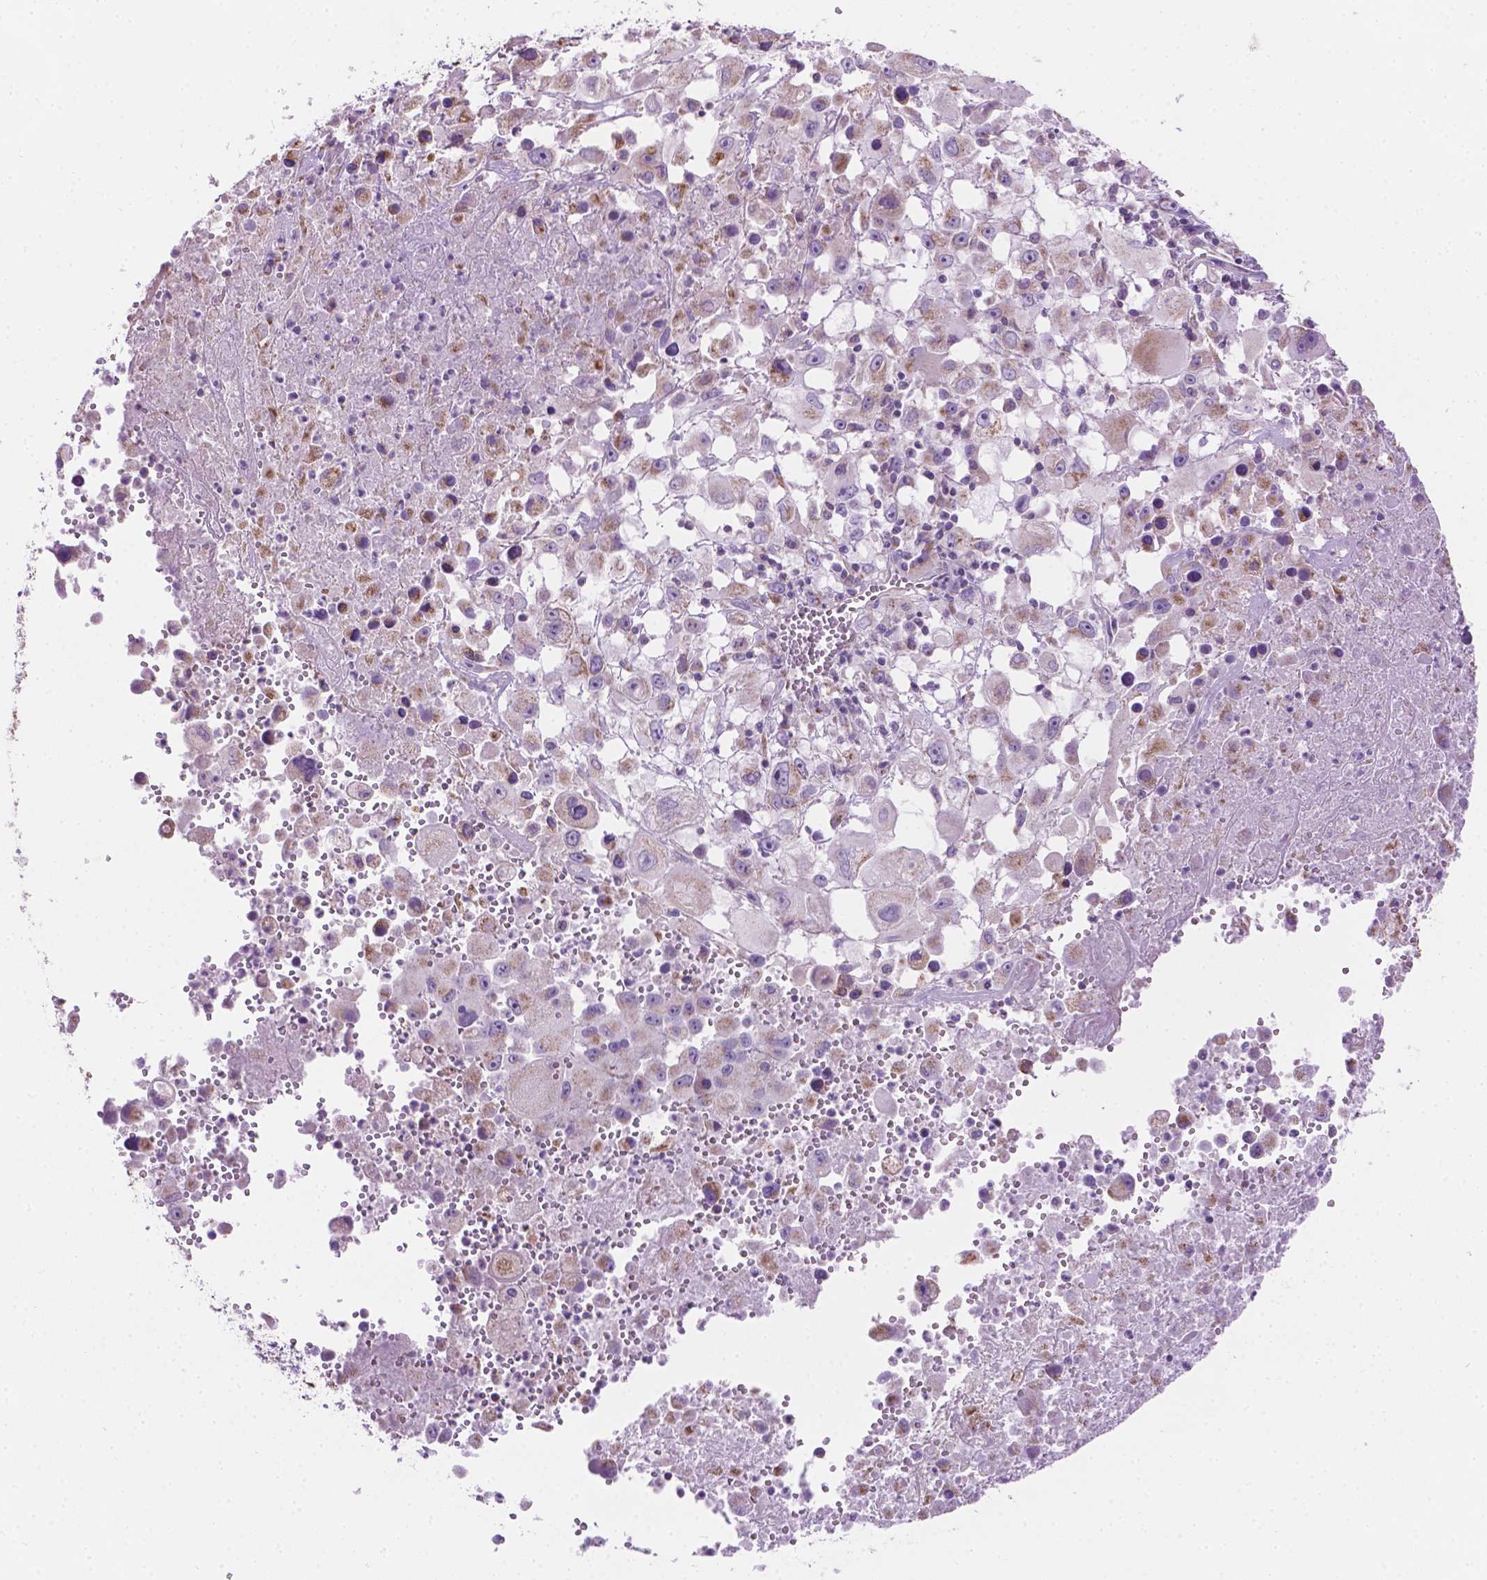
{"staining": {"intensity": "moderate", "quantity": "<25%", "location": "cytoplasmic/membranous"}, "tissue": "melanoma", "cell_type": "Tumor cells", "image_type": "cancer", "snomed": [{"axis": "morphology", "description": "Malignant melanoma, Metastatic site"}, {"axis": "topography", "description": "Soft tissue"}], "caption": "Immunohistochemistry (IHC) (DAB) staining of human melanoma demonstrates moderate cytoplasmic/membranous protein positivity in about <25% of tumor cells. (Brightfield microscopy of DAB IHC at high magnification).", "gene": "CSPG5", "patient": {"sex": "male", "age": 50}}